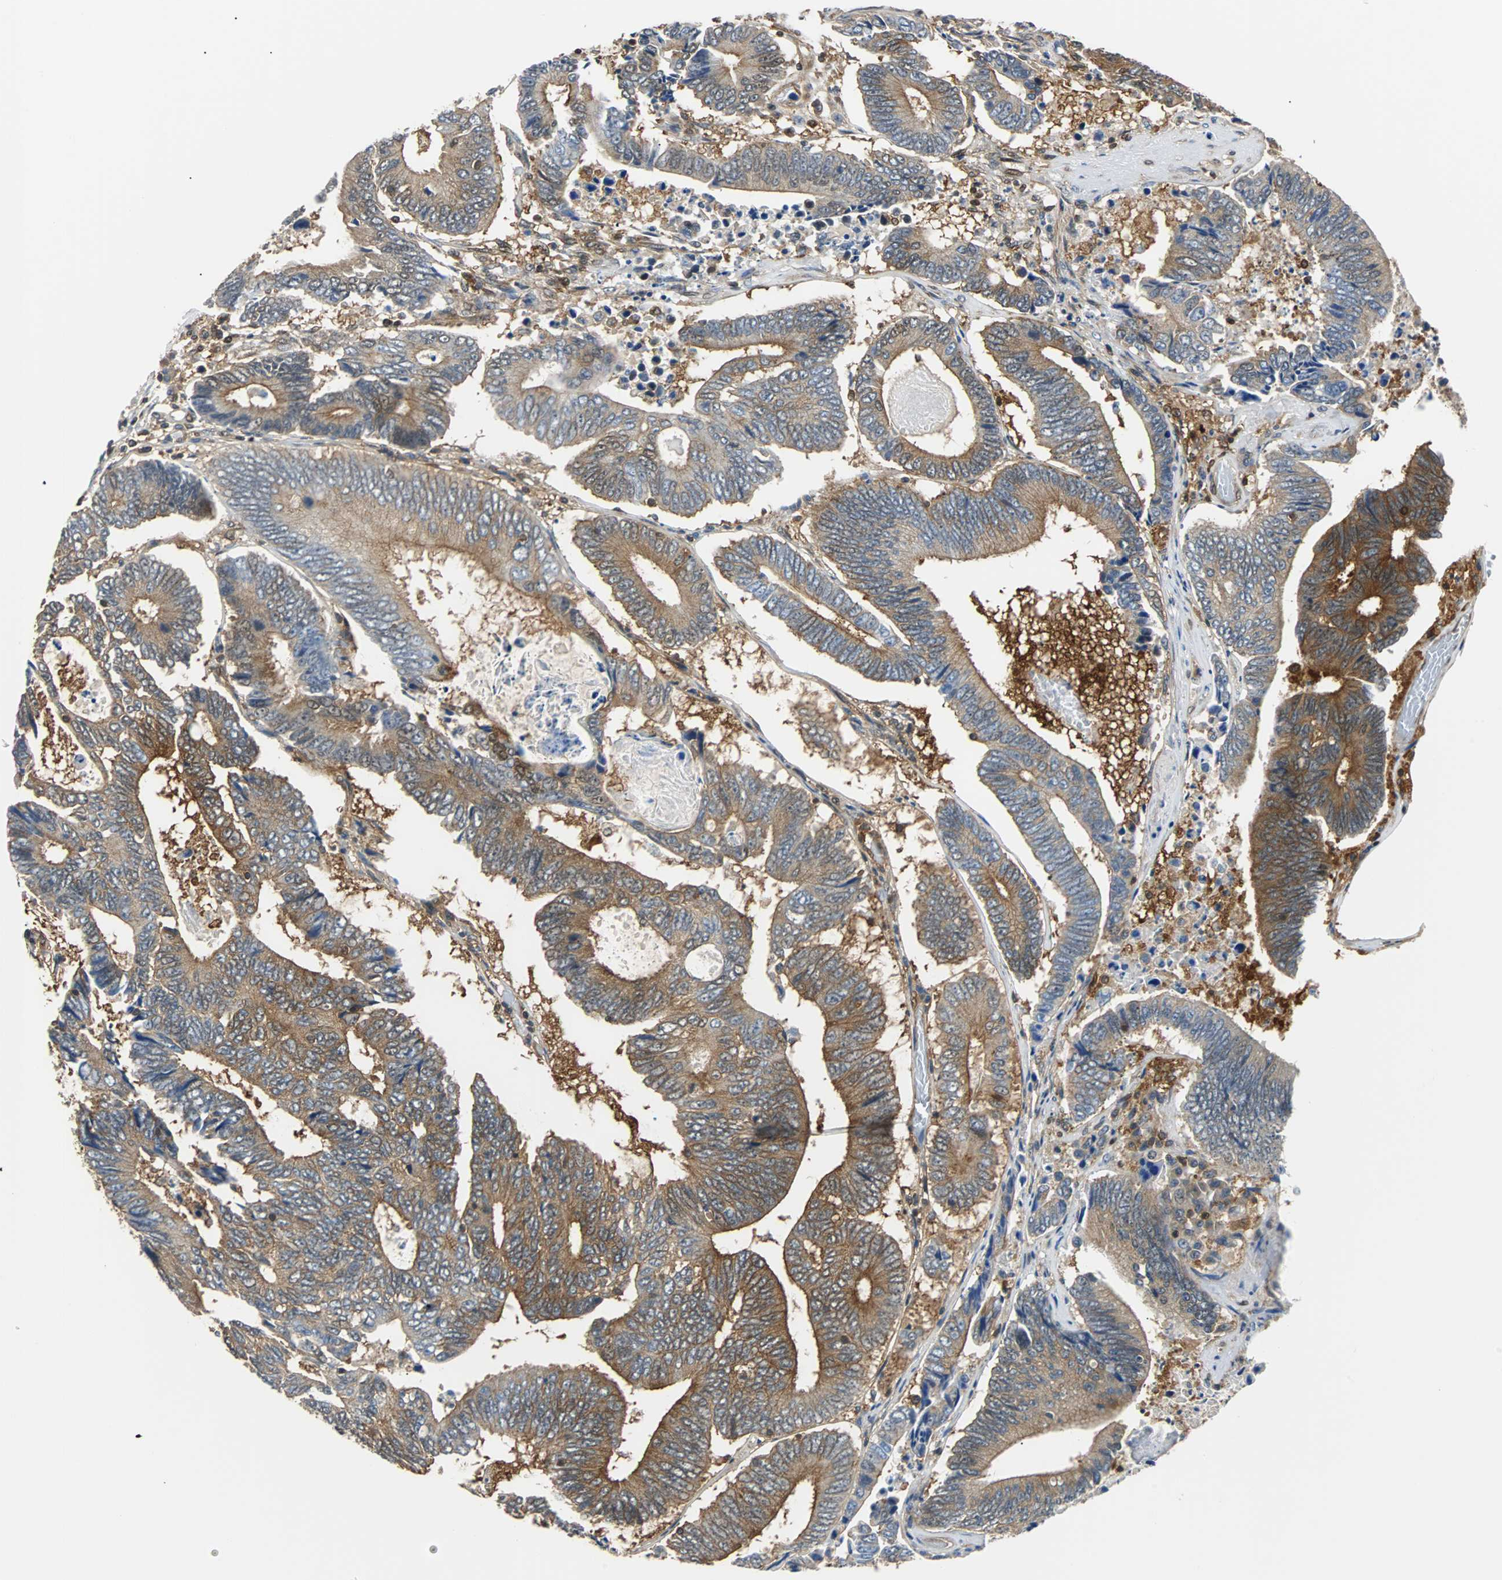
{"staining": {"intensity": "moderate", "quantity": ">75%", "location": "cytoplasmic/membranous"}, "tissue": "colorectal cancer", "cell_type": "Tumor cells", "image_type": "cancer", "snomed": [{"axis": "morphology", "description": "Adenocarcinoma, NOS"}, {"axis": "topography", "description": "Colon"}], "caption": "Adenocarcinoma (colorectal) was stained to show a protein in brown. There is medium levels of moderate cytoplasmic/membranous expression in about >75% of tumor cells.", "gene": "RELA", "patient": {"sex": "female", "age": 78}}